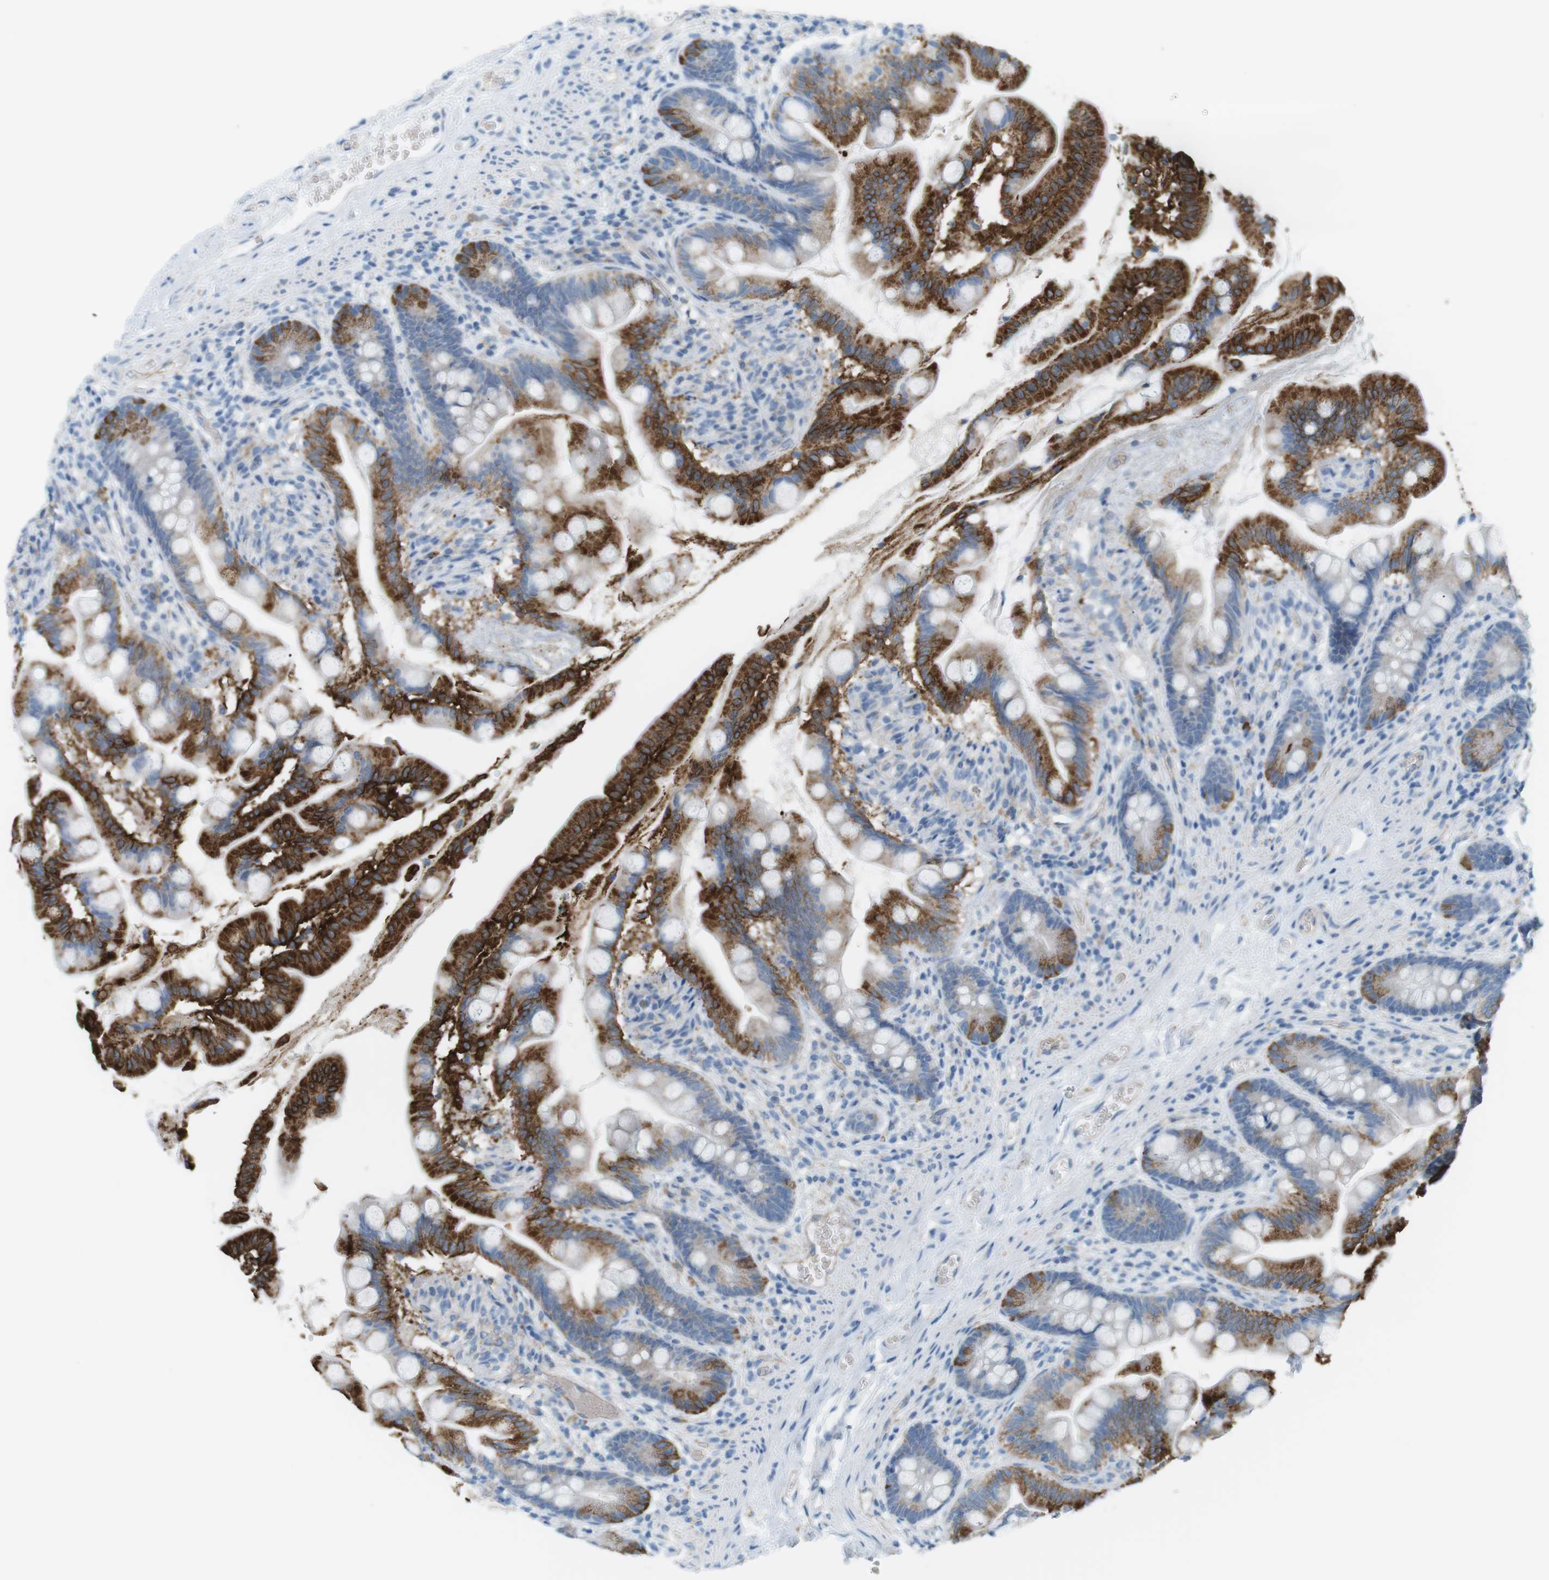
{"staining": {"intensity": "strong", "quantity": "25%-75%", "location": "cytoplasmic/membranous"}, "tissue": "small intestine", "cell_type": "Glandular cells", "image_type": "normal", "snomed": [{"axis": "morphology", "description": "Normal tissue, NOS"}, {"axis": "topography", "description": "Small intestine"}], "caption": "A brown stain highlights strong cytoplasmic/membranous positivity of a protein in glandular cells of normal small intestine.", "gene": "VAMP1", "patient": {"sex": "female", "age": 56}}